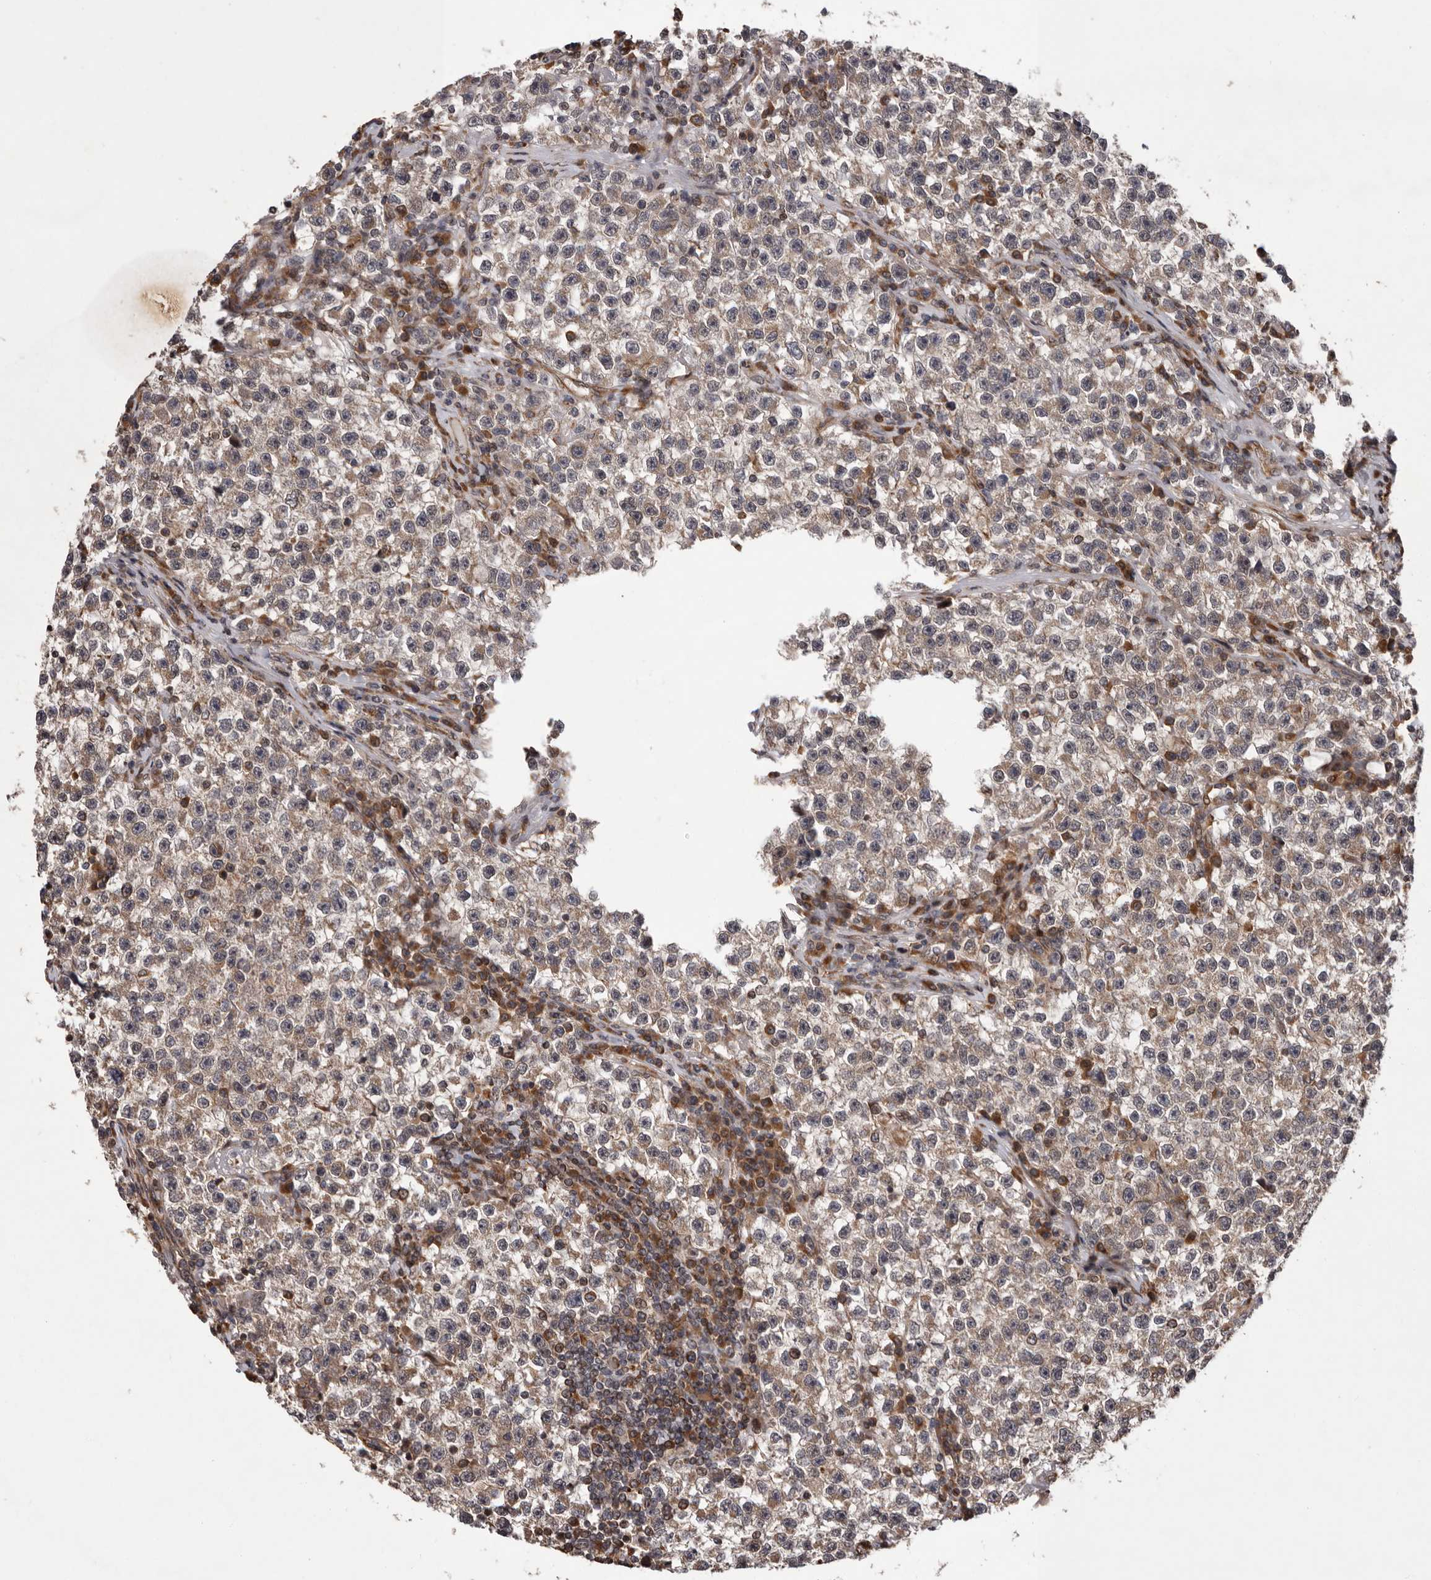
{"staining": {"intensity": "weak", "quantity": ">75%", "location": "cytoplasmic/membranous"}, "tissue": "testis cancer", "cell_type": "Tumor cells", "image_type": "cancer", "snomed": [{"axis": "morphology", "description": "Seminoma, NOS"}, {"axis": "topography", "description": "Testis"}], "caption": "IHC of testis cancer displays low levels of weak cytoplasmic/membranous expression in about >75% of tumor cells.", "gene": "GADD45B", "patient": {"sex": "male", "age": 22}}